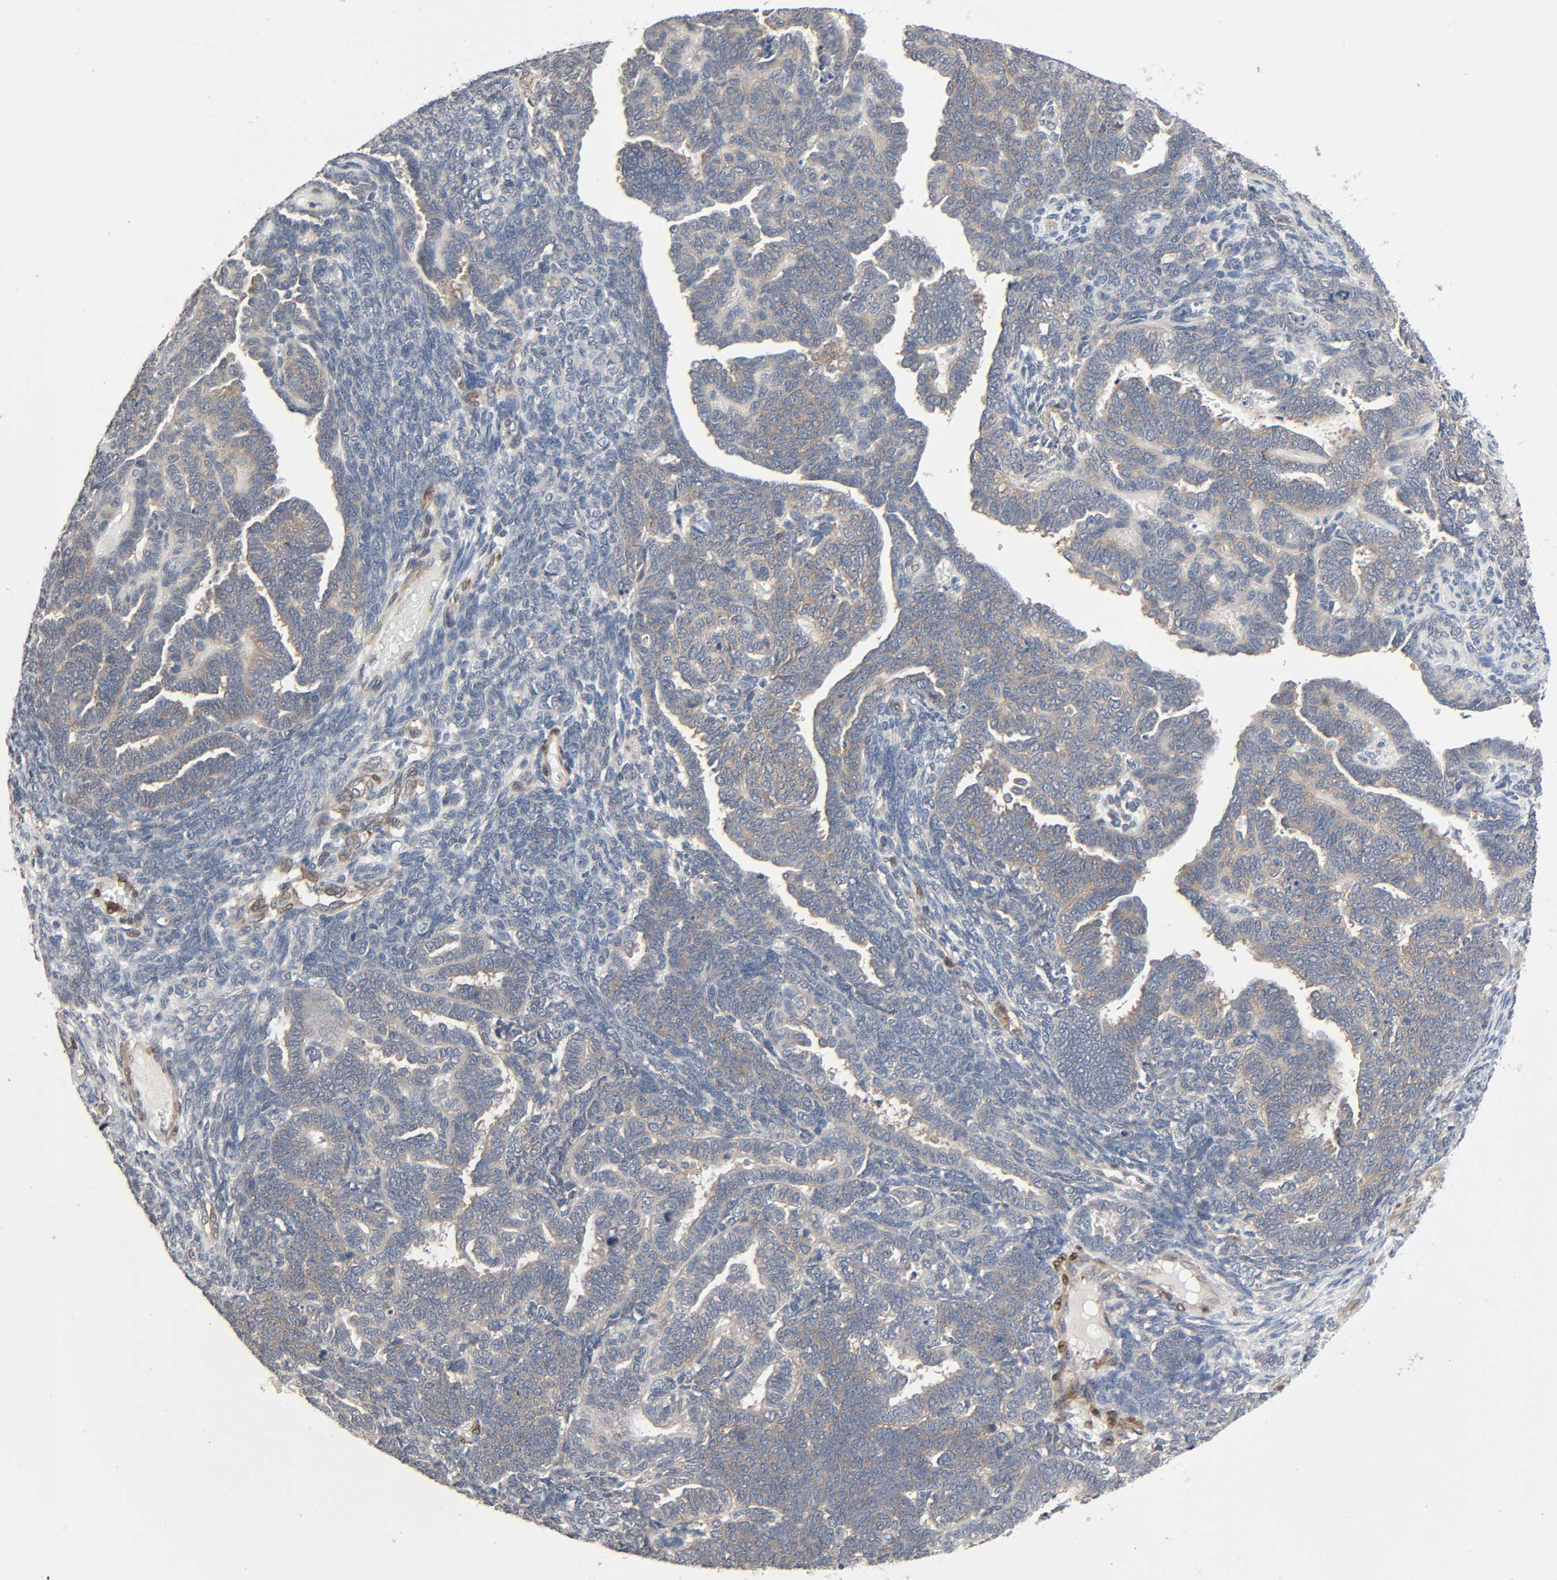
{"staining": {"intensity": "weak", "quantity": ">75%", "location": "cytoplasmic/membranous"}, "tissue": "endometrial cancer", "cell_type": "Tumor cells", "image_type": "cancer", "snomed": [{"axis": "morphology", "description": "Neoplasm, malignant, NOS"}, {"axis": "topography", "description": "Endometrium"}], "caption": "Immunohistochemistry (IHC) micrograph of malignant neoplasm (endometrial) stained for a protein (brown), which displays low levels of weak cytoplasmic/membranous staining in approximately >75% of tumor cells.", "gene": "PTK2", "patient": {"sex": "female", "age": 74}}